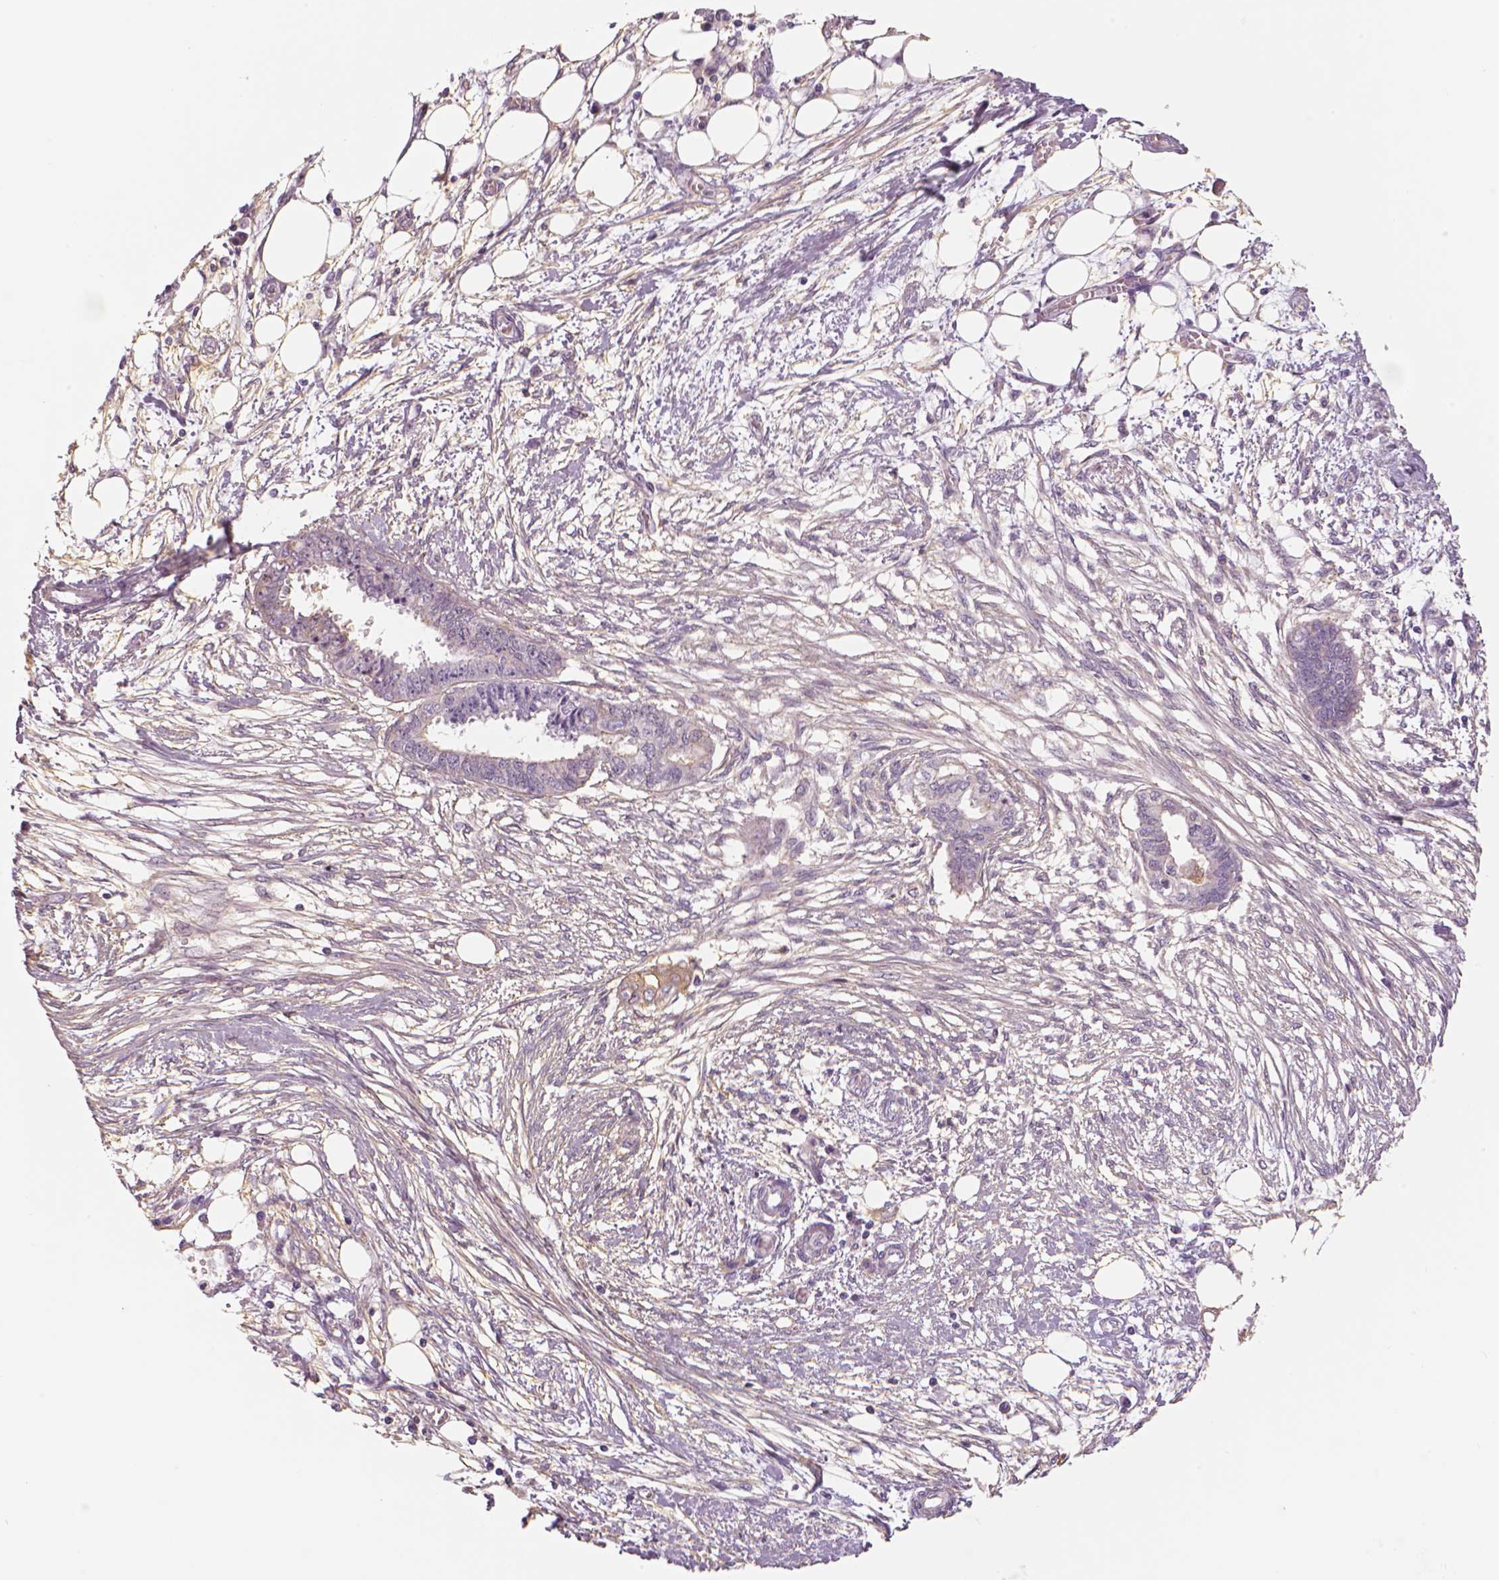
{"staining": {"intensity": "negative", "quantity": "none", "location": "none"}, "tissue": "endometrial cancer", "cell_type": "Tumor cells", "image_type": "cancer", "snomed": [{"axis": "morphology", "description": "Adenocarcinoma, NOS"}, {"axis": "morphology", "description": "Adenocarcinoma, metastatic, NOS"}, {"axis": "topography", "description": "Adipose tissue"}, {"axis": "topography", "description": "Endometrium"}], "caption": "Tumor cells are negative for brown protein staining in adenocarcinoma (endometrial).", "gene": "MKI67", "patient": {"sex": "female", "age": 67}}